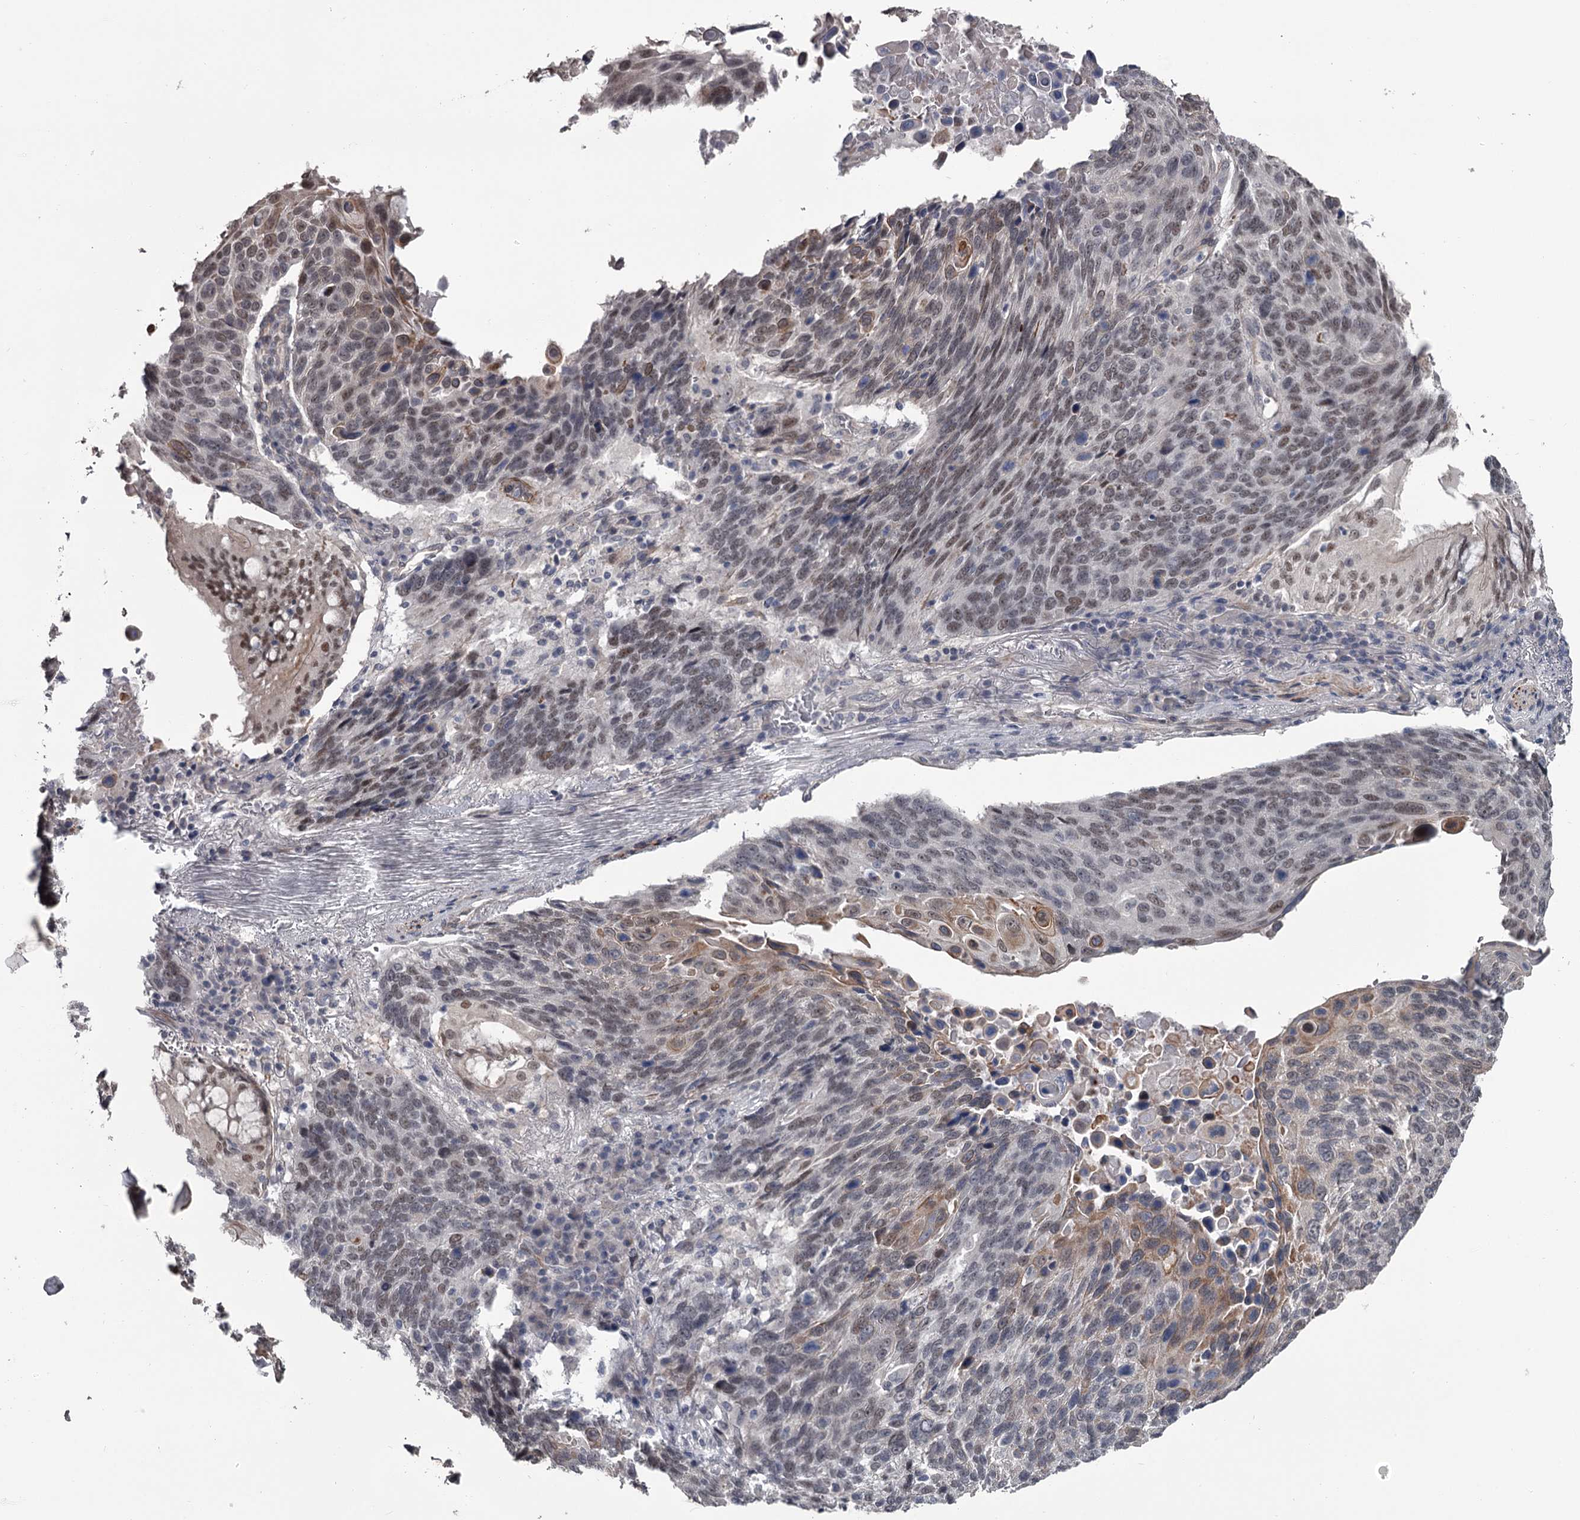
{"staining": {"intensity": "weak", "quantity": "25%-75%", "location": "nuclear"}, "tissue": "lung cancer", "cell_type": "Tumor cells", "image_type": "cancer", "snomed": [{"axis": "morphology", "description": "Squamous cell carcinoma, NOS"}, {"axis": "topography", "description": "Lung"}], "caption": "DAB (3,3'-diaminobenzidine) immunohistochemical staining of human squamous cell carcinoma (lung) reveals weak nuclear protein staining in approximately 25%-75% of tumor cells.", "gene": "PRPF40B", "patient": {"sex": "male", "age": 66}}